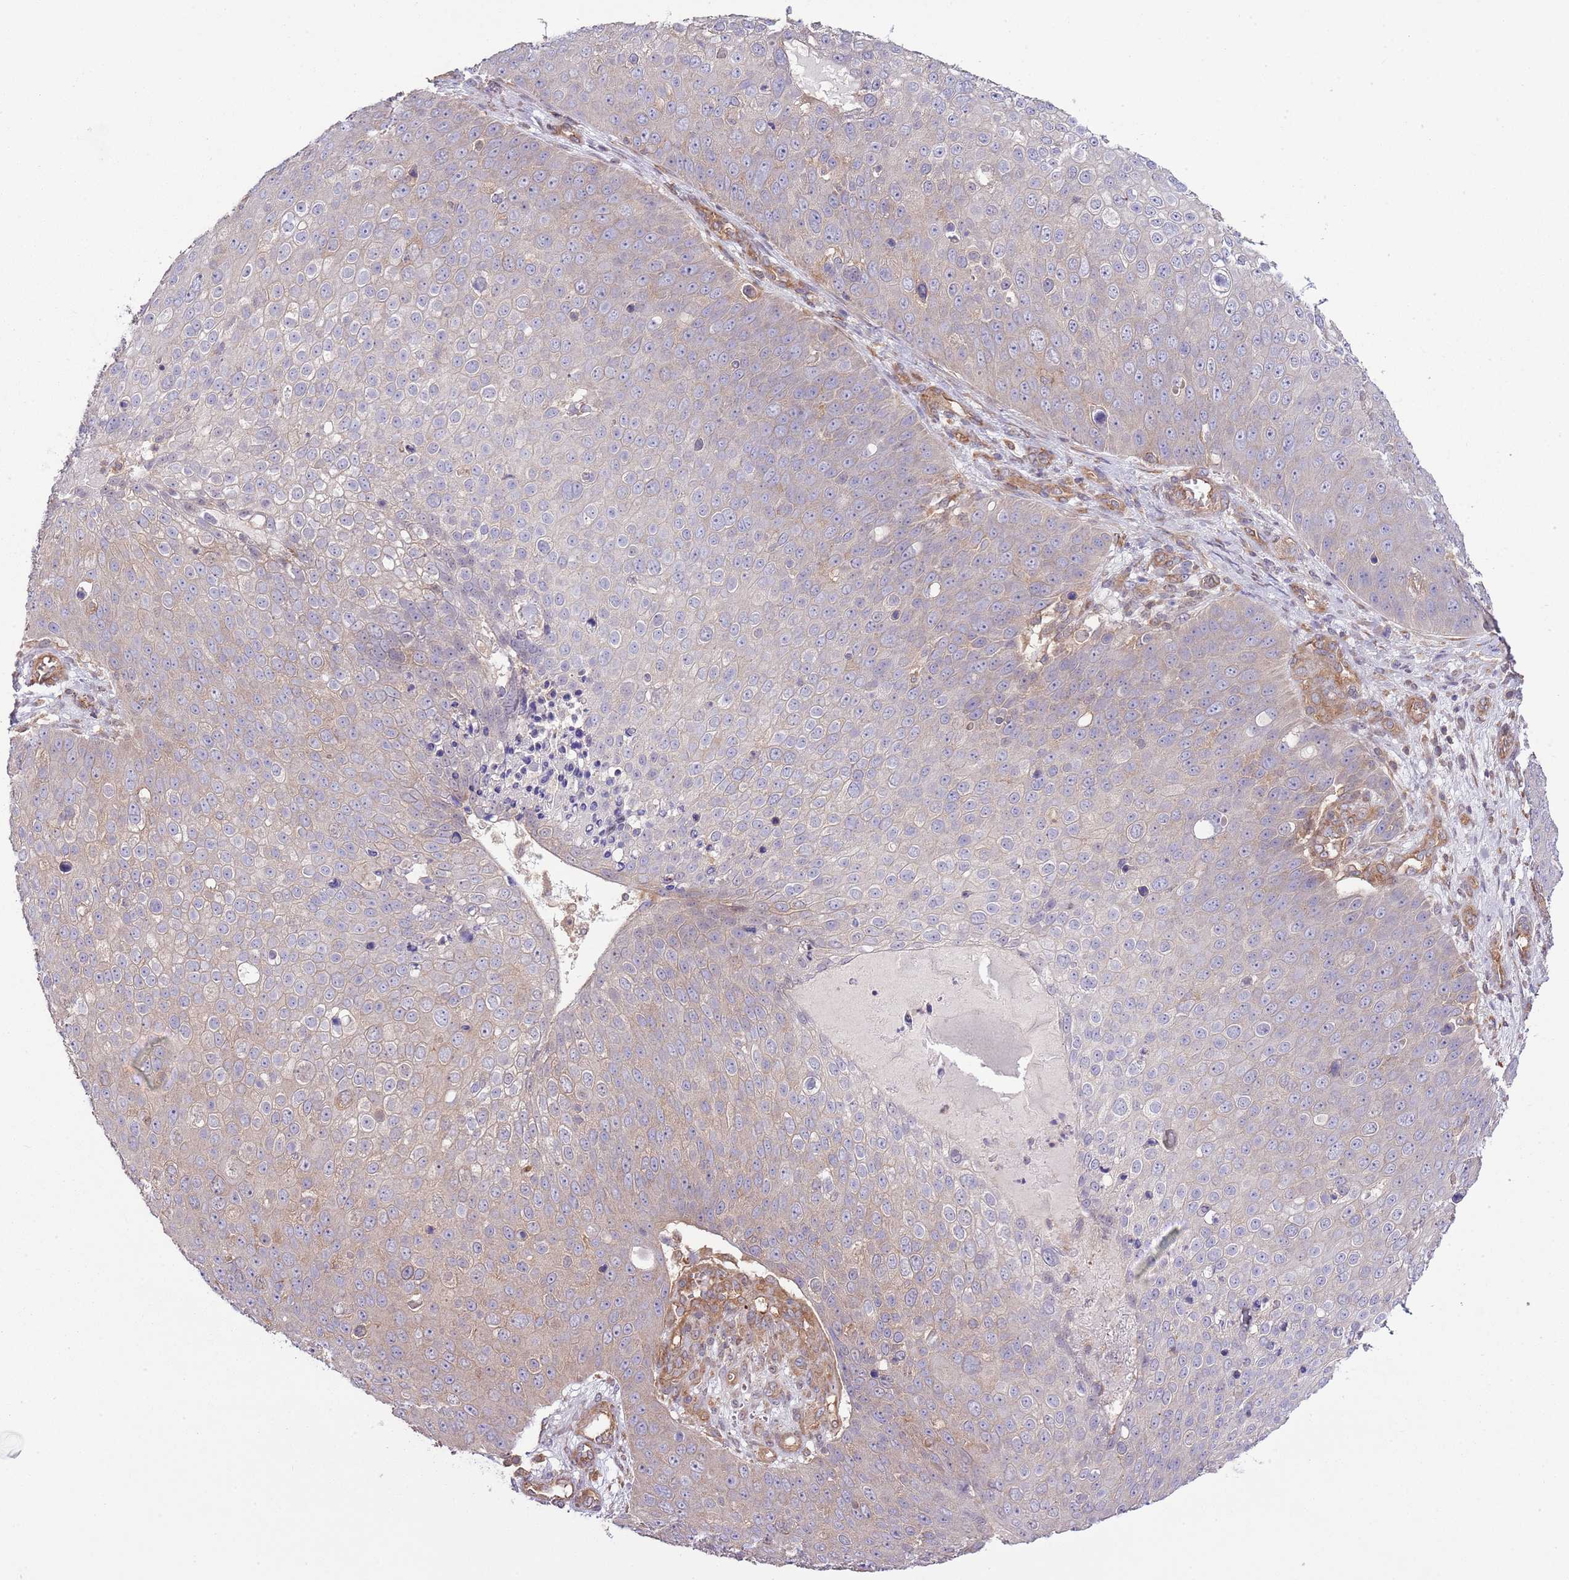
{"staining": {"intensity": "weak", "quantity": "<25%", "location": "cytoplasmic/membranous"}, "tissue": "skin cancer", "cell_type": "Tumor cells", "image_type": "cancer", "snomed": [{"axis": "morphology", "description": "Squamous cell carcinoma, NOS"}, {"axis": "topography", "description": "Skin"}], "caption": "Image shows no protein positivity in tumor cells of skin squamous cell carcinoma tissue. (Brightfield microscopy of DAB (3,3'-diaminobenzidine) immunohistochemistry (IHC) at high magnification).", "gene": "LPIN2", "patient": {"sex": "male", "age": 71}}